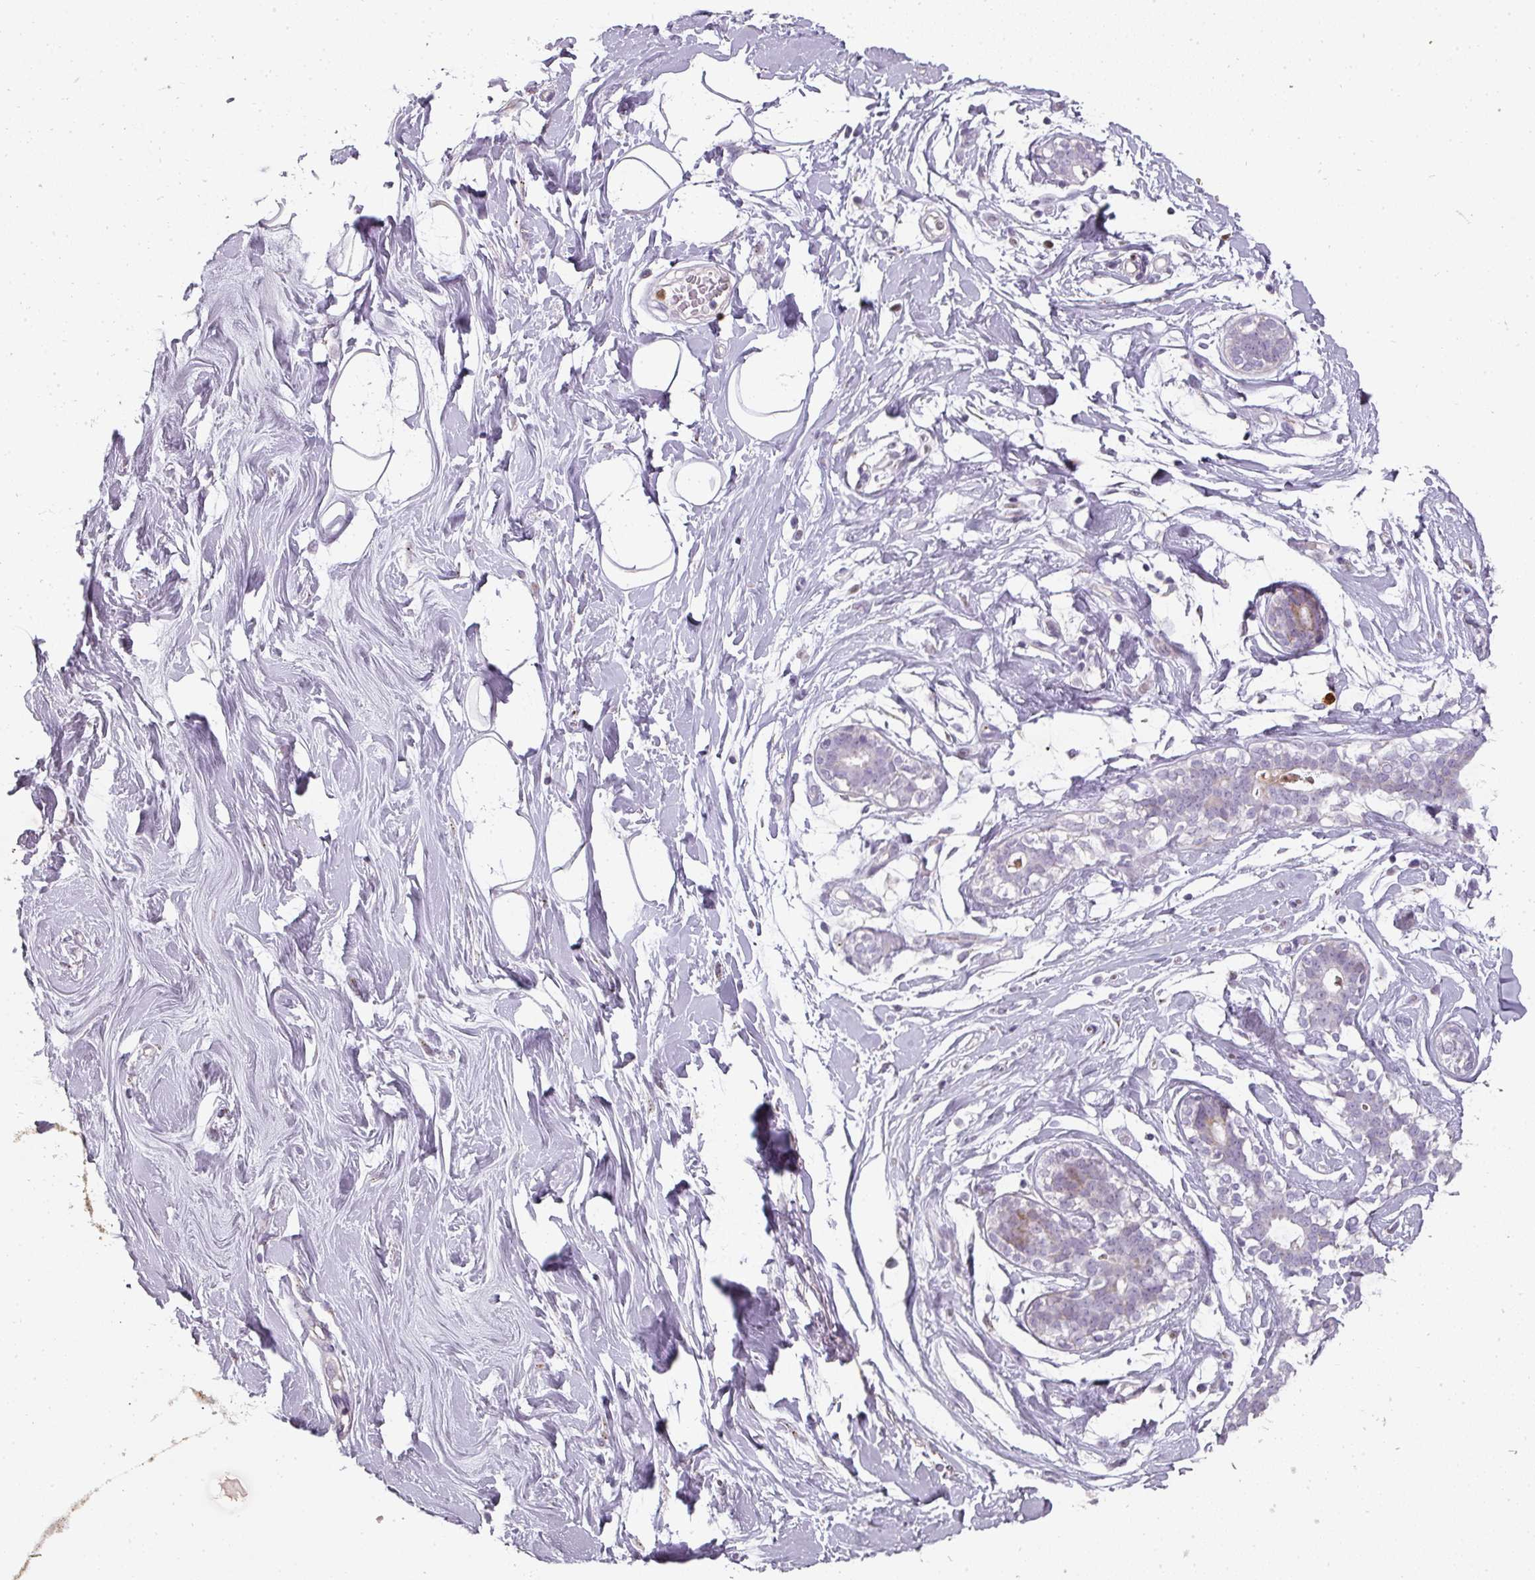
{"staining": {"intensity": "weak", "quantity": "25%-75%", "location": "cytoplasmic/membranous"}, "tissue": "adipose tissue", "cell_type": "Adipocytes", "image_type": "normal", "snomed": [{"axis": "morphology", "description": "Normal tissue, NOS"}, {"axis": "topography", "description": "Breast"}], "caption": "Protein staining by immunohistochemistry reveals weak cytoplasmic/membranous staining in about 25%-75% of adipocytes in normal adipose tissue. (DAB = brown stain, brightfield microscopy at high magnification).", "gene": "BIK", "patient": {"sex": "female", "age": 26}}